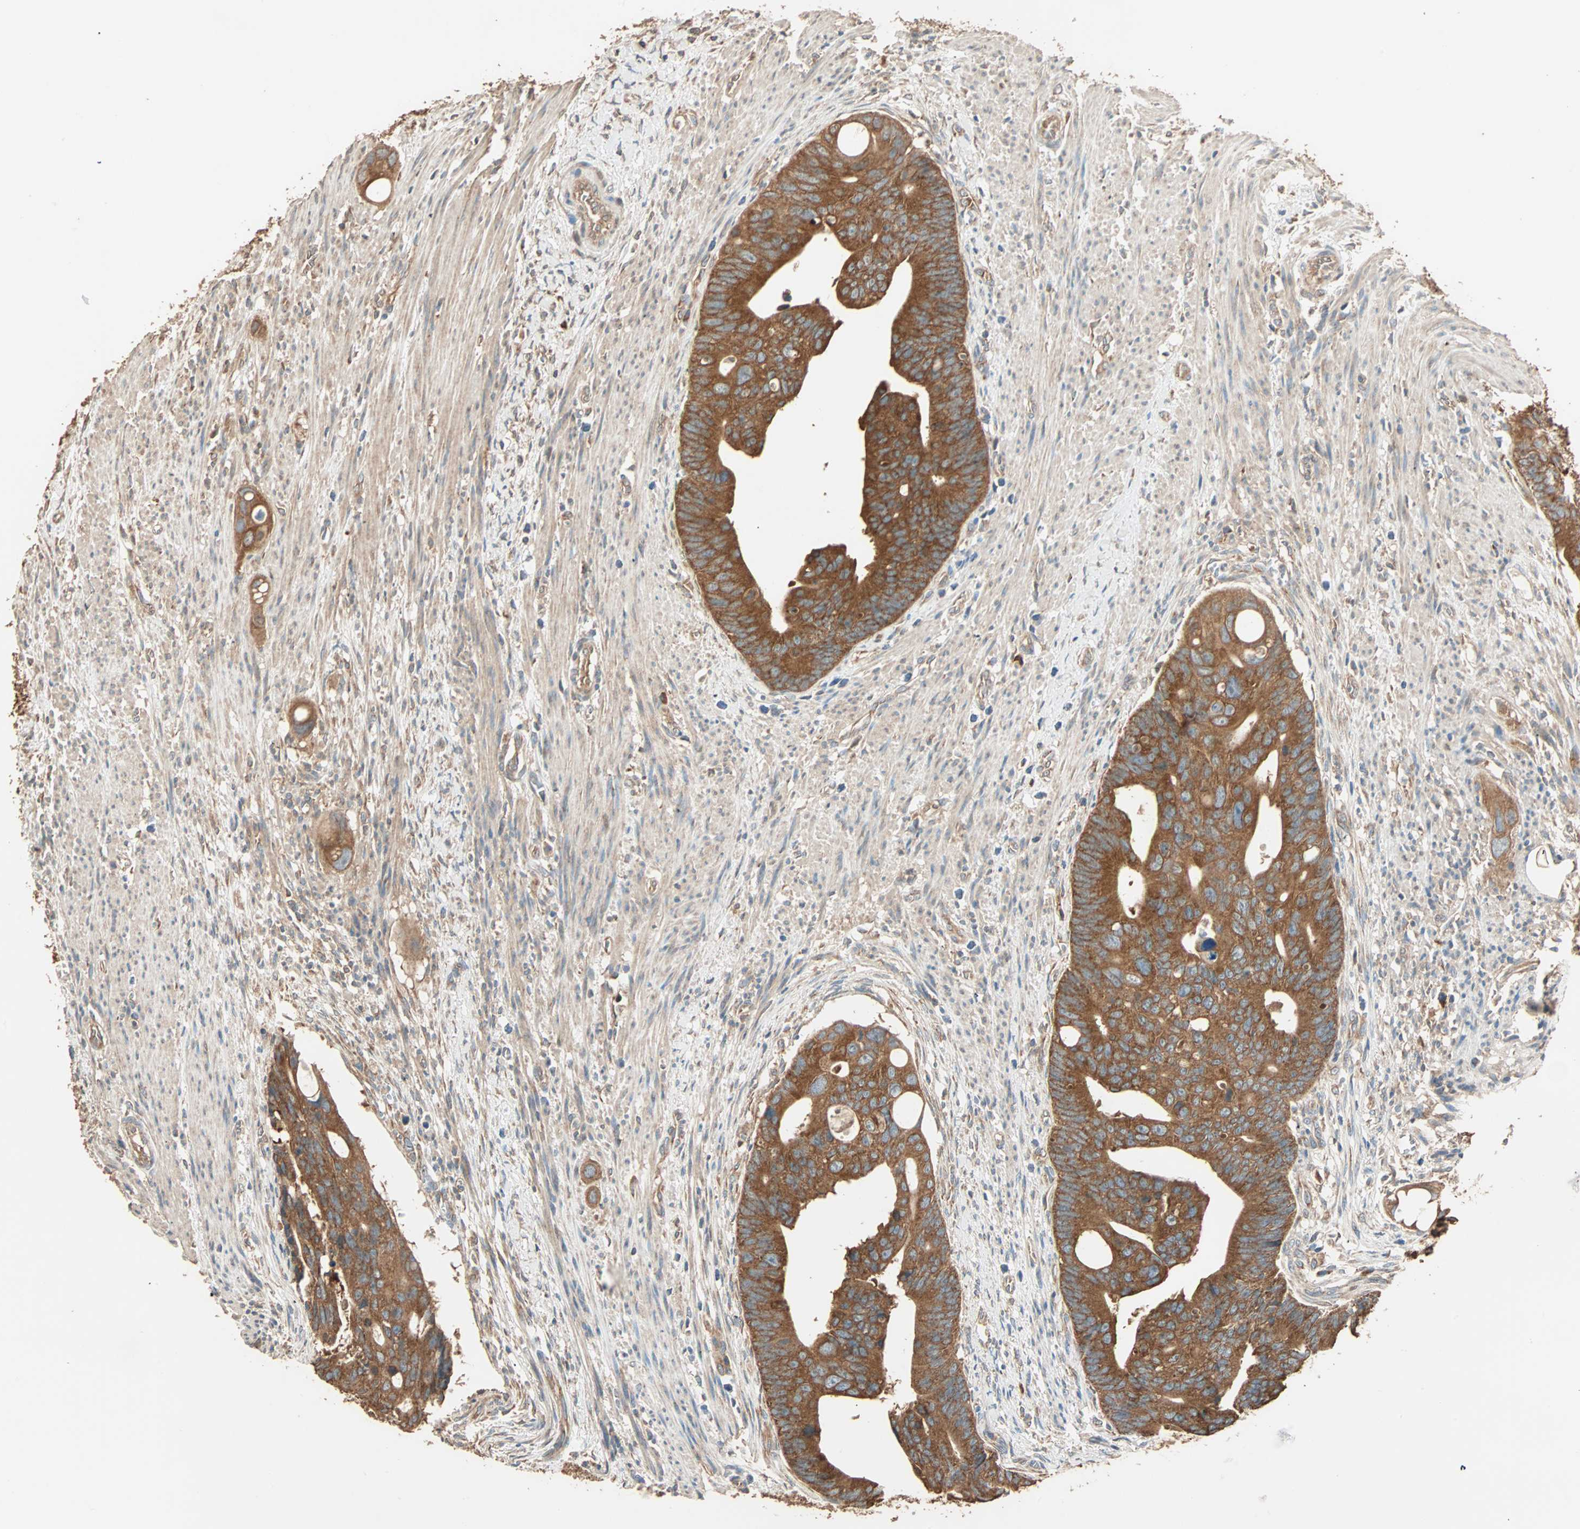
{"staining": {"intensity": "strong", "quantity": ">75%", "location": "cytoplasmic/membranous"}, "tissue": "colorectal cancer", "cell_type": "Tumor cells", "image_type": "cancer", "snomed": [{"axis": "morphology", "description": "Adenocarcinoma, NOS"}, {"axis": "topography", "description": "Colon"}], "caption": "This photomicrograph exhibits IHC staining of colorectal adenocarcinoma, with high strong cytoplasmic/membranous positivity in about >75% of tumor cells.", "gene": "EIF4G2", "patient": {"sex": "female", "age": 57}}